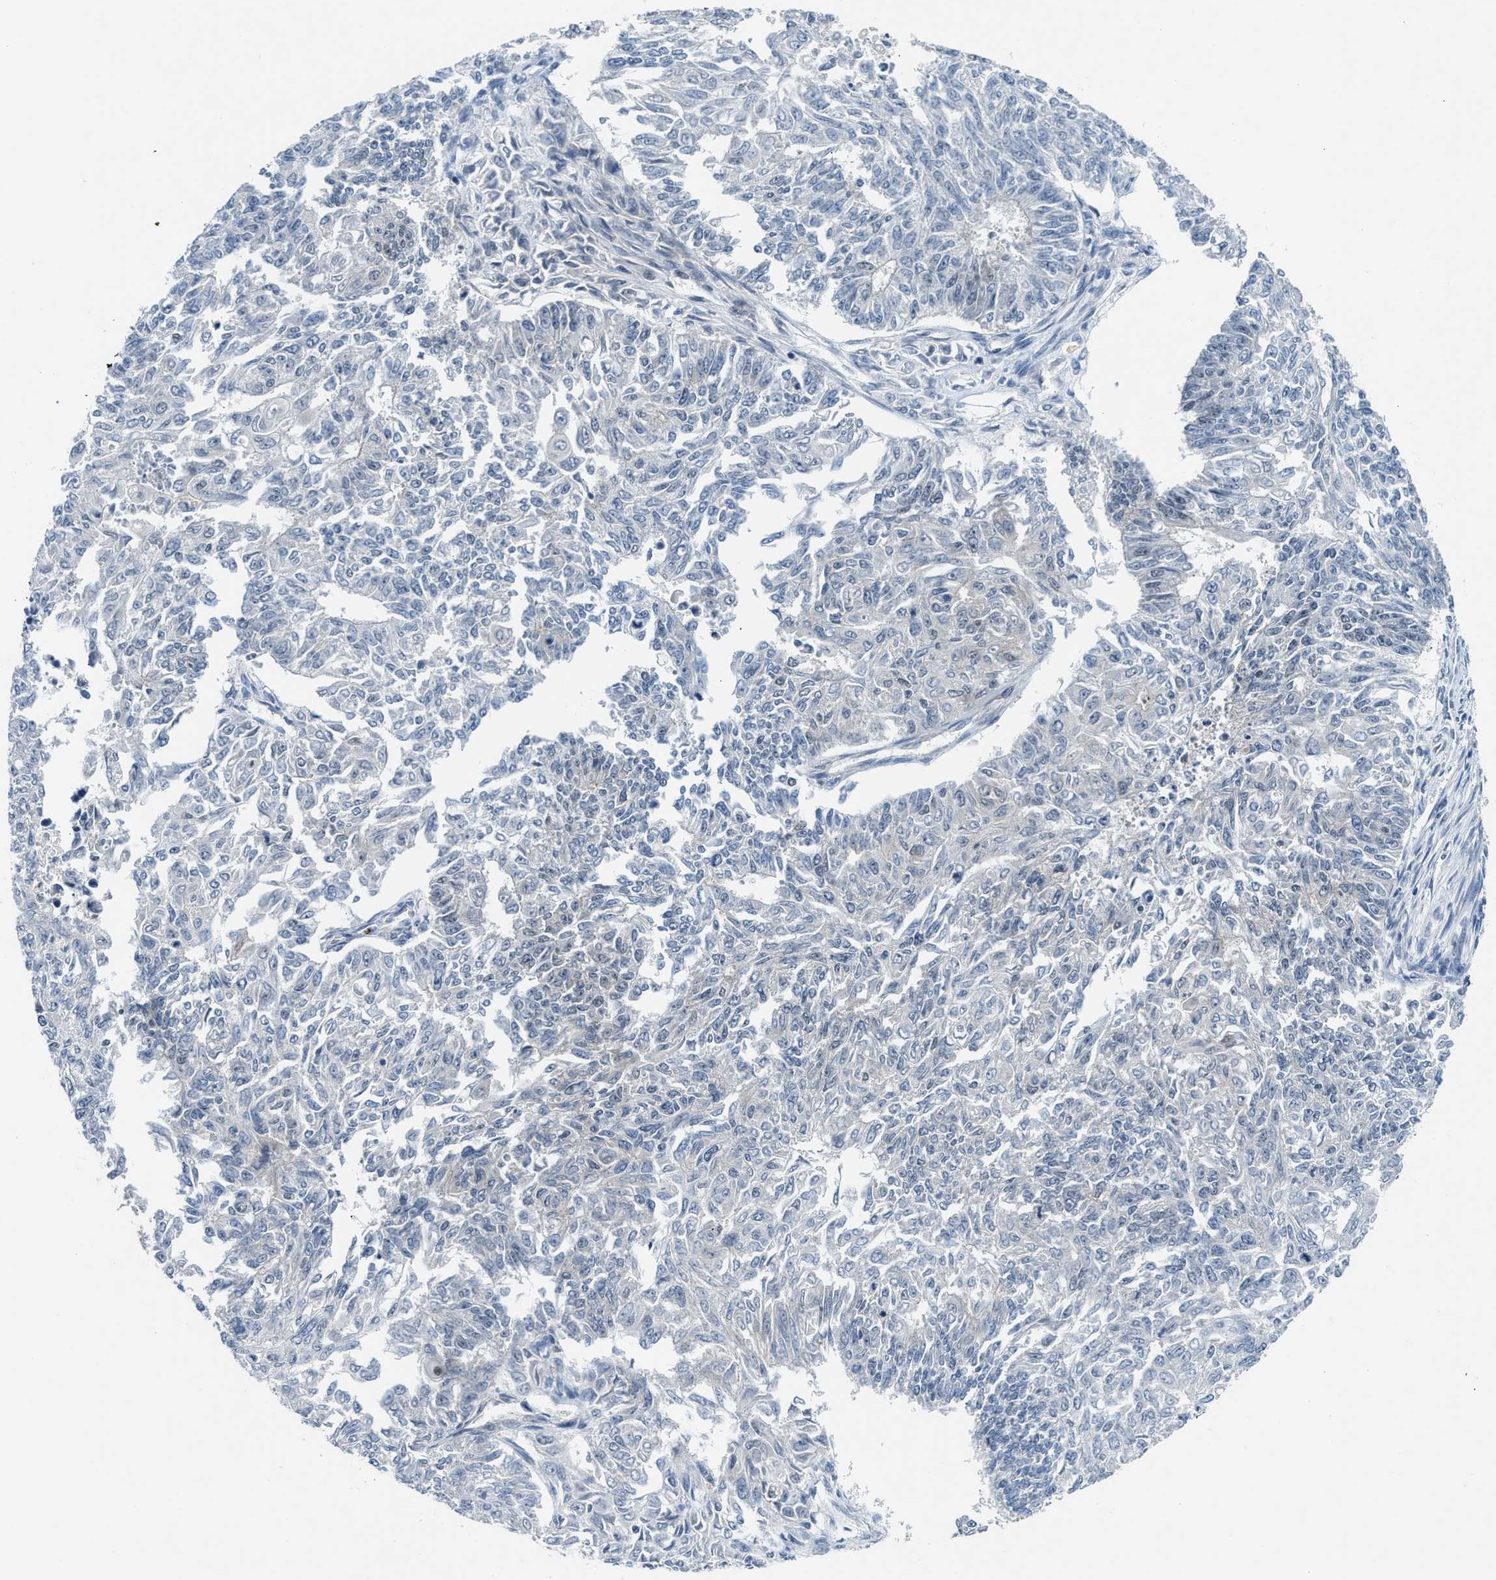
{"staining": {"intensity": "moderate", "quantity": "<25%", "location": "nuclear"}, "tissue": "endometrial cancer", "cell_type": "Tumor cells", "image_type": "cancer", "snomed": [{"axis": "morphology", "description": "Adenocarcinoma, NOS"}, {"axis": "topography", "description": "Endometrium"}], "caption": "Immunohistochemistry (IHC) of endometrial adenocarcinoma reveals low levels of moderate nuclear expression in approximately <25% of tumor cells.", "gene": "NCOA1", "patient": {"sex": "female", "age": 32}}